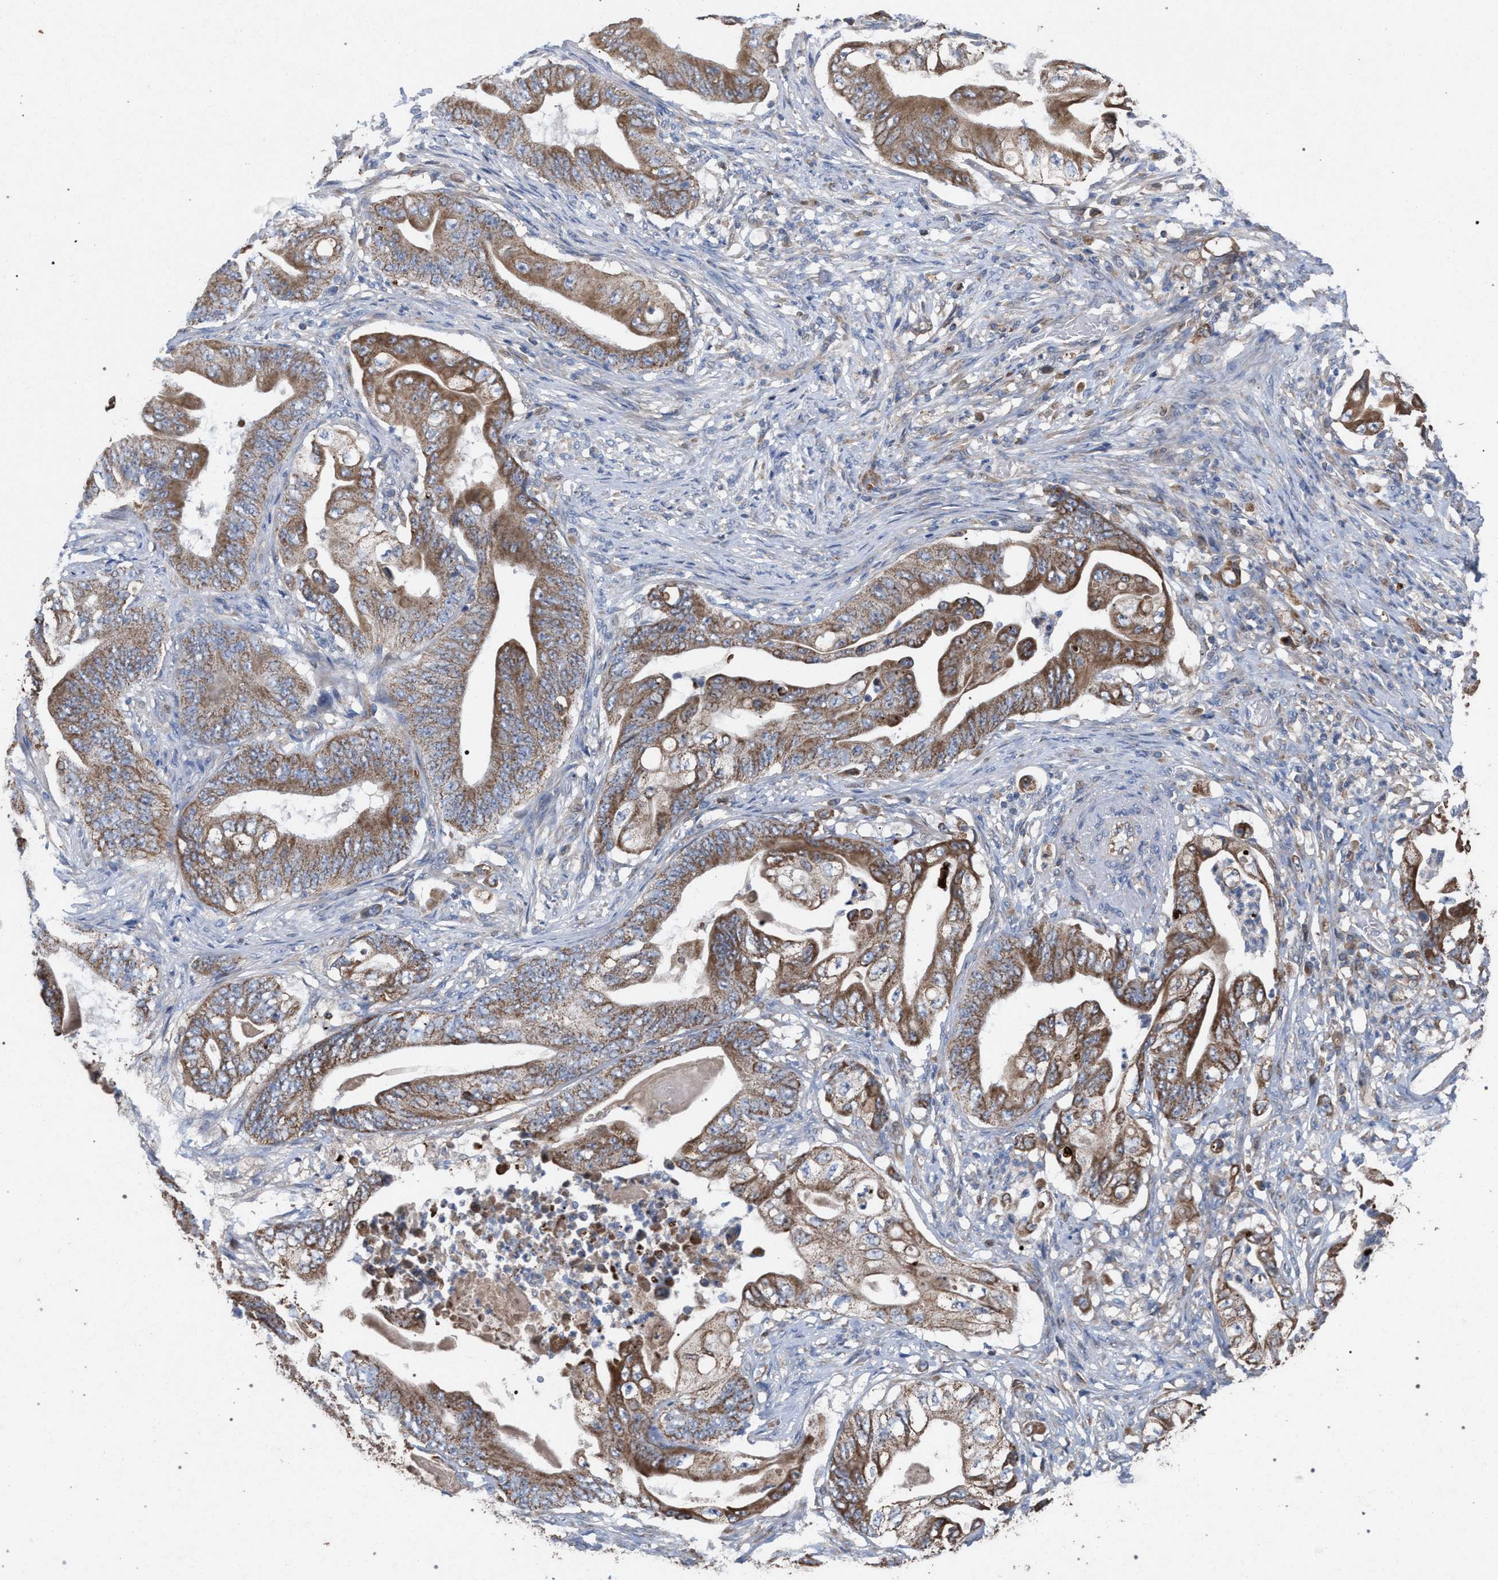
{"staining": {"intensity": "moderate", "quantity": ">75%", "location": "cytoplasmic/membranous"}, "tissue": "stomach cancer", "cell_type": "Tumor cells", "image_type": "cancer", "snomed": [{"axis": "morphology", "description": "Adenocarcinoma, NOS"}, {"axis": "topography", "description": "Stomach"}], "caption": "Protein staining by immunohistochemistry (IHC) demonstrates moderate cytoplasmic/membranous staining in about >75% of tumor cells in stomach adenocarcinoma.", "gene": "BCL2L12", "patient": {"sex": "female", "age": 73}}